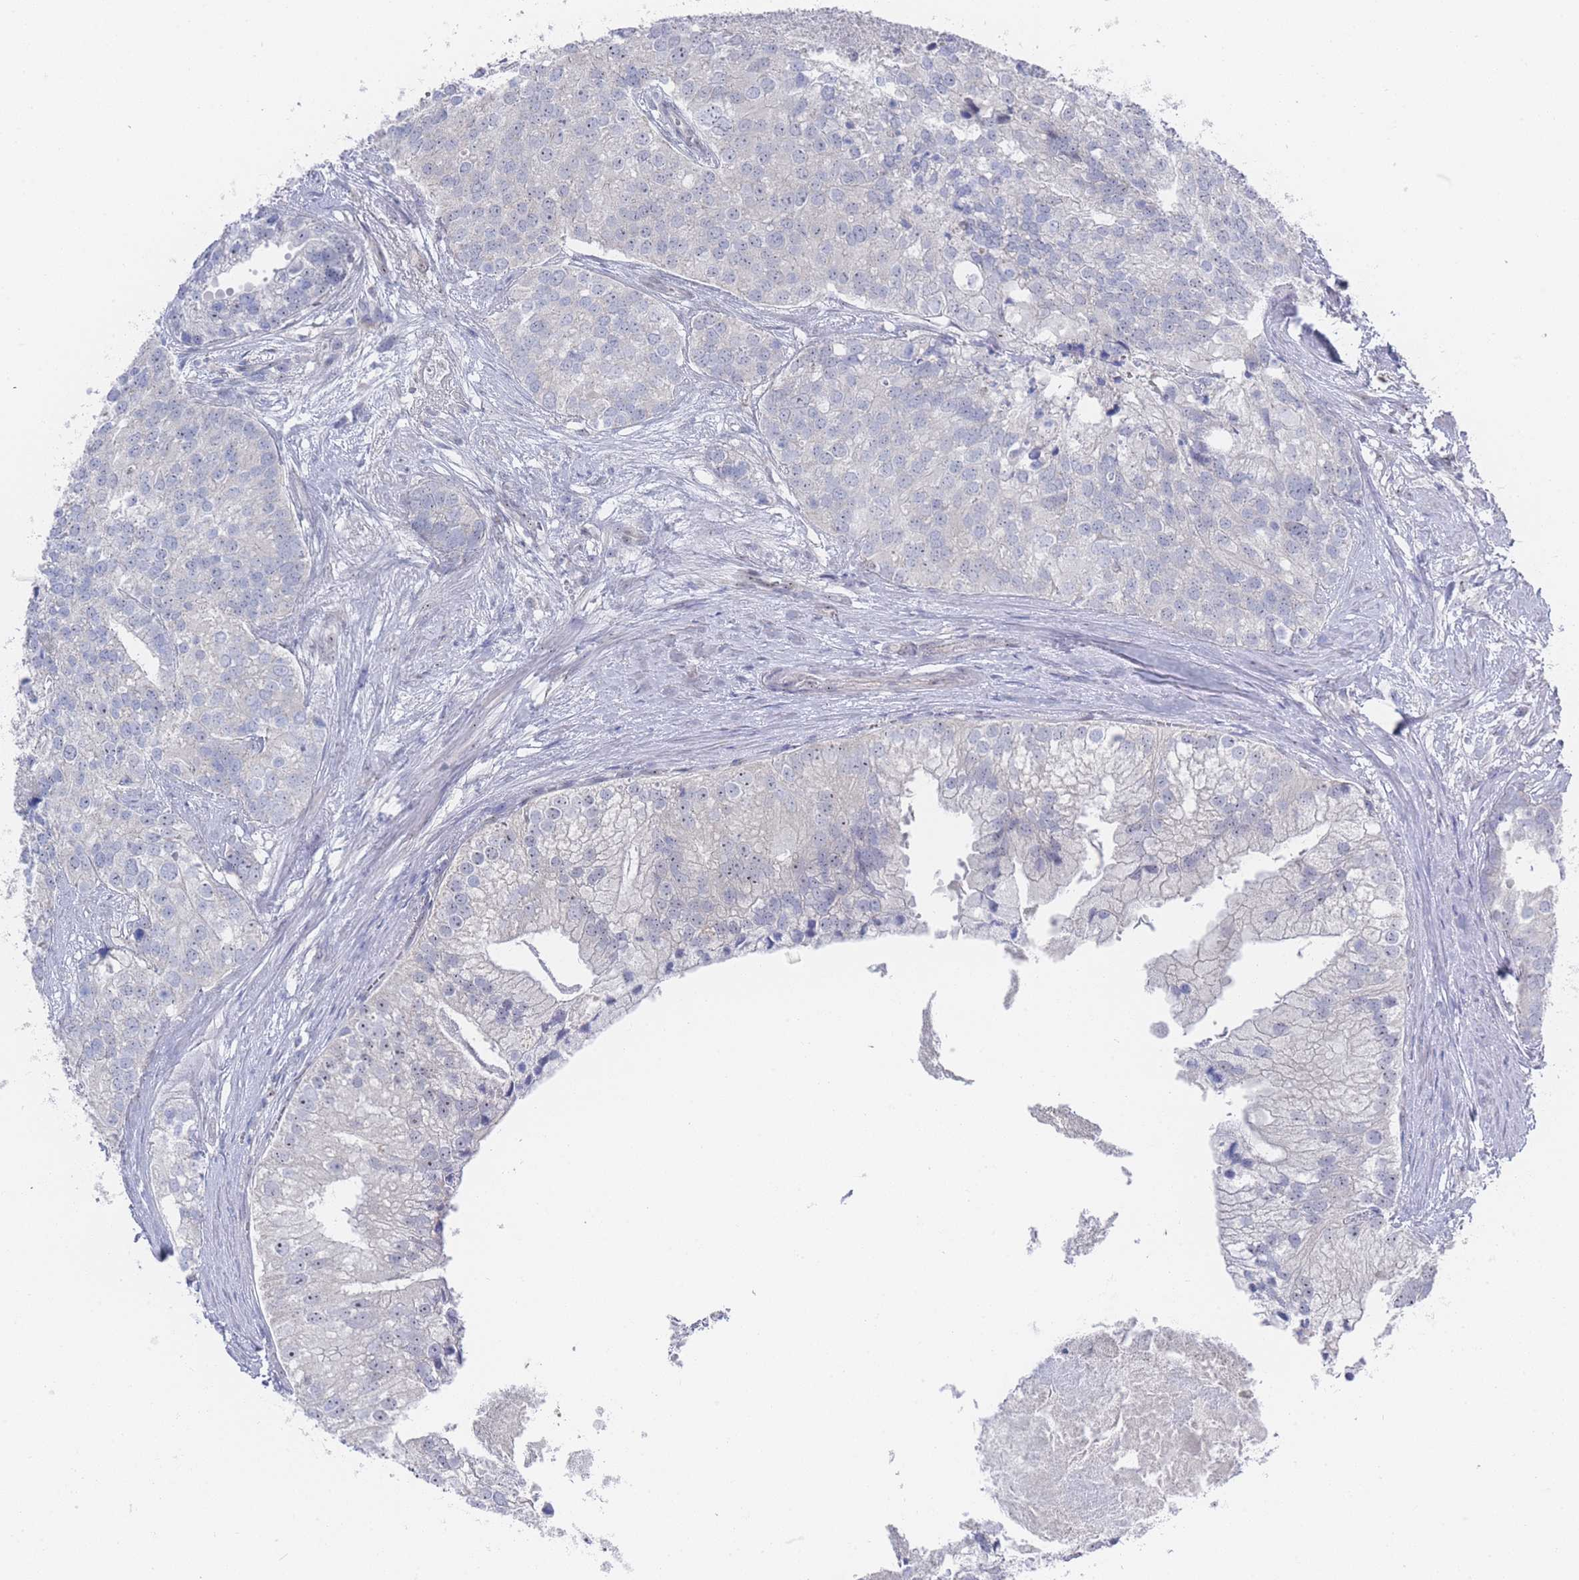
{"staining": {"intensity": "negative", "quantity": "none", "location": "none"}, "tissue": "prostate cancer", "cell_type": "Tumor cells", "image_type": "cancer", "snomed": [{"axis": "morphology", "description": "Adenocarcinoma, High grade"}, {"axis": "topography", "description": "Prostate"}], "caption": "Tumor cells are negative for protein expression in human adenocarcinoma (high-grade) (prostate).", "gene": "ZNF142", "patient": {"sex": "male", "age": 62}}